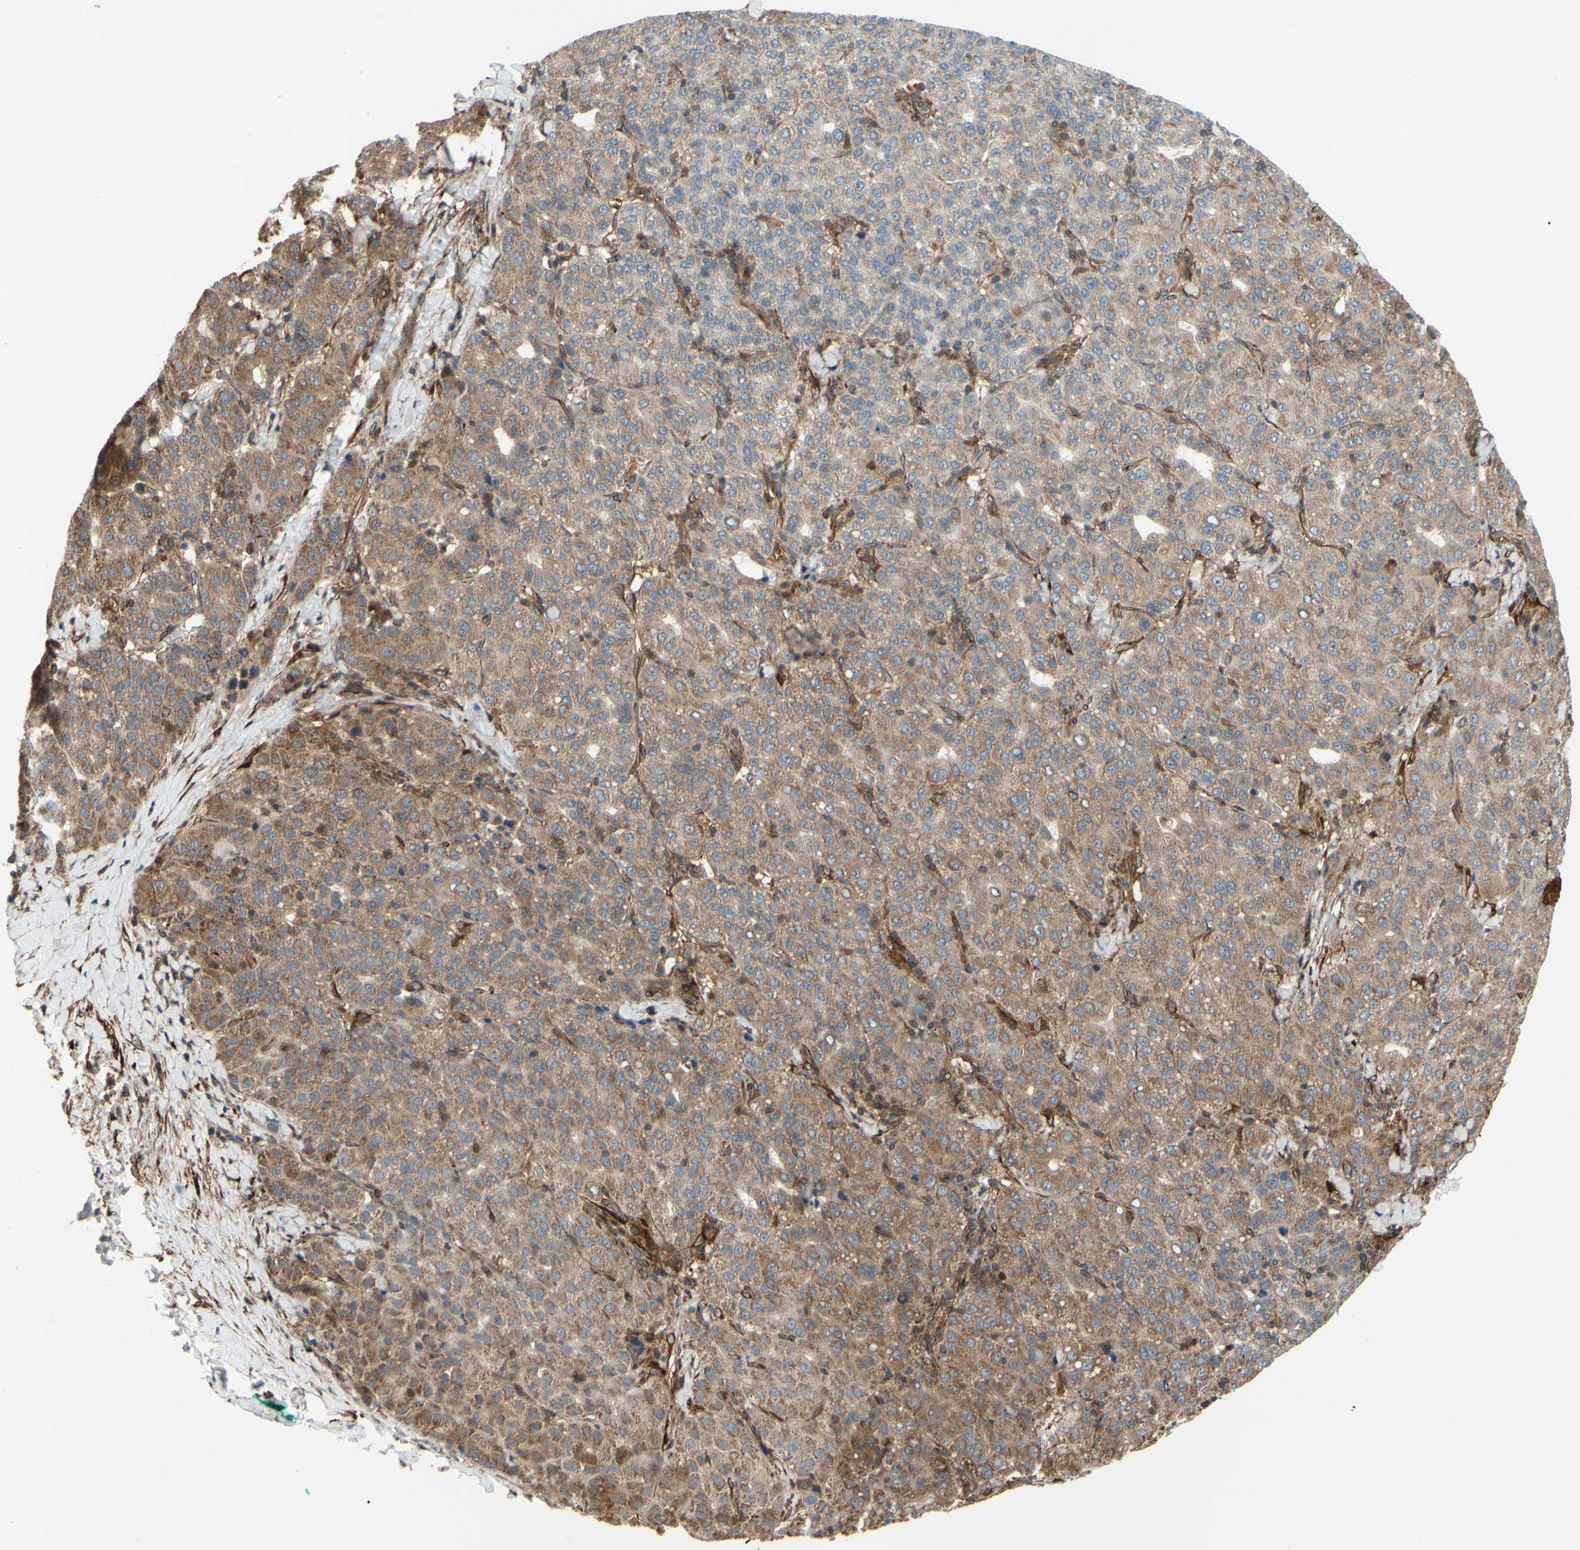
{"staining": {"intensity": "moderate", "quantity": ">75%", "location": "cytoplasmic/membranous"}, "tissue": "liver cancer", "cell_type": "Tumor cells", "image_type": "cancer", "snomed": [{"axis": "morphology", "description": "Carcinoma, Hepatocellular, NOS"}, {"axis": "topography", "description": "Liver"}], "caption": "Liver cancer (hepatocellular carcinoma) tissue demonstrates moderate cytoplasmic/membranous staining in about >75% of tumor cells, visualized by immunohistochemistry.", "gene": "PRAF2", "patient": {"sex": "male", "age": 65}}